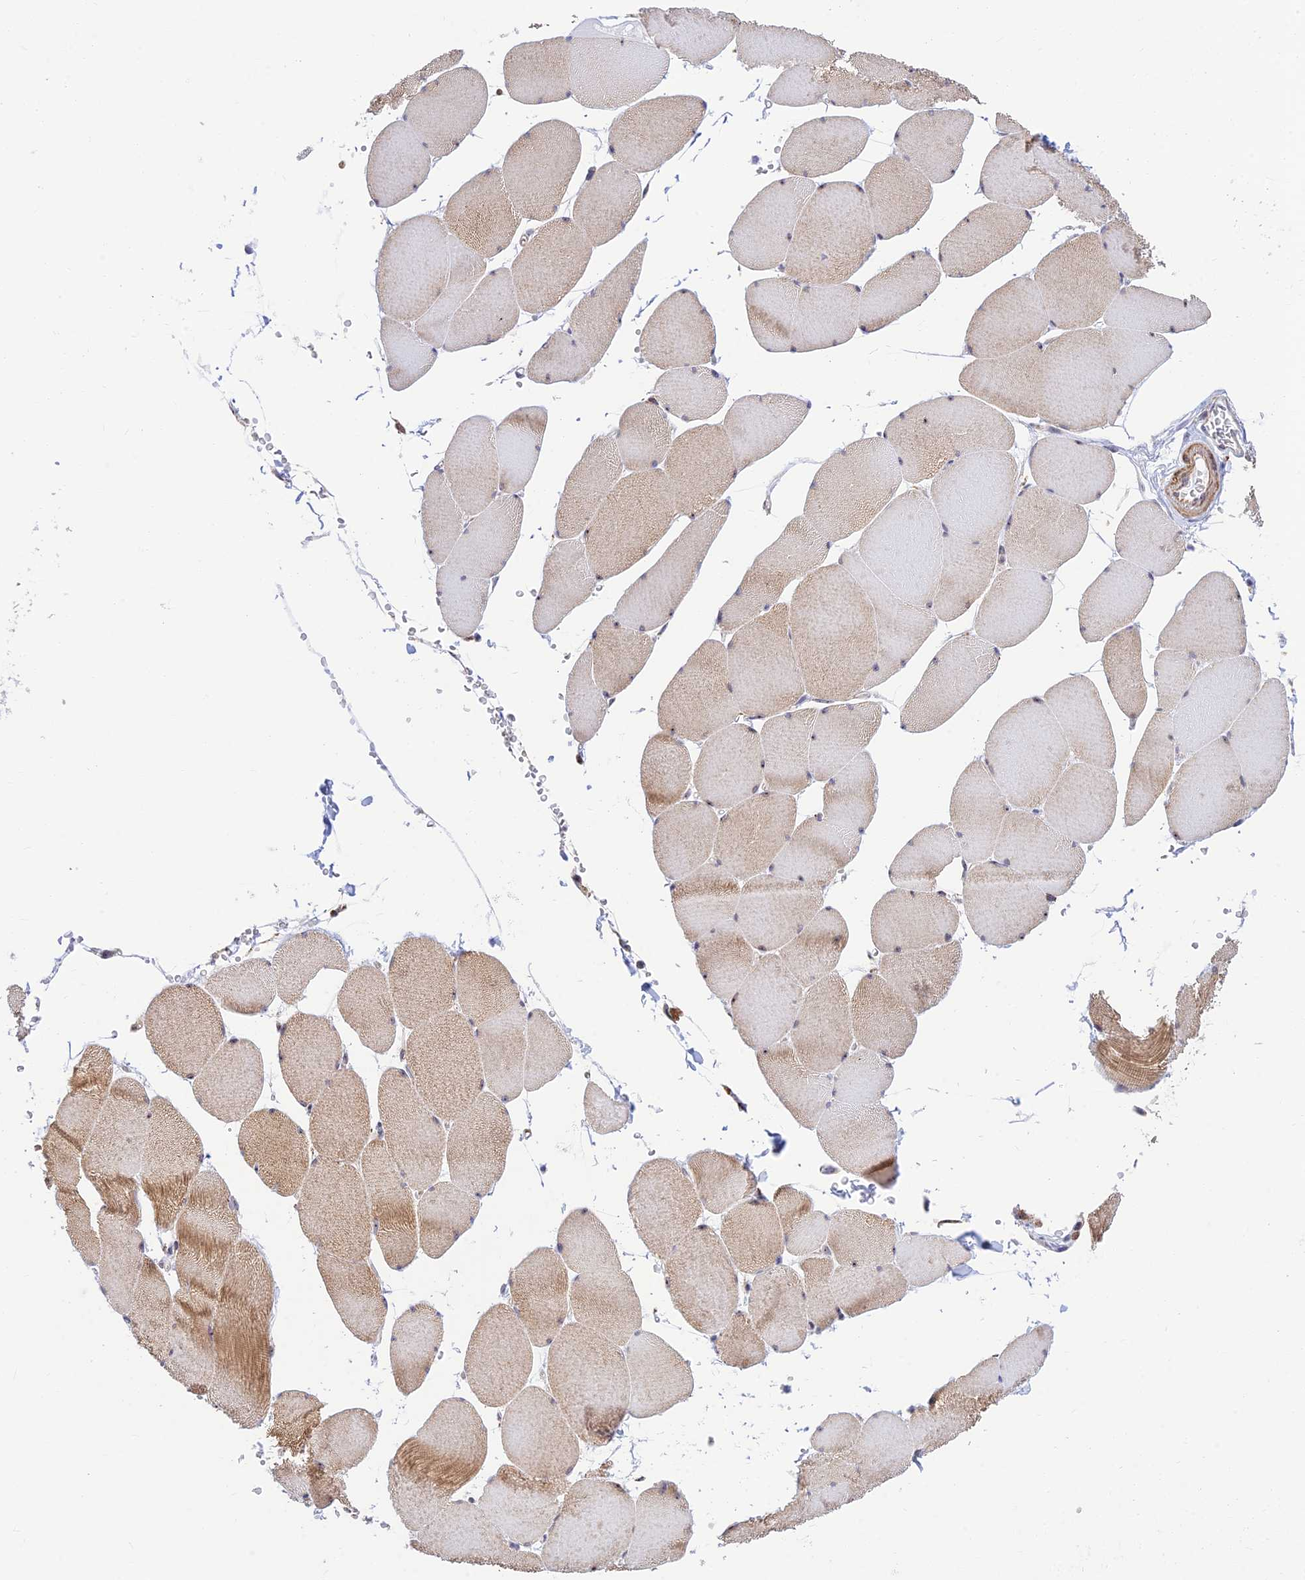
{"staining": {"intensity": "moderate", "quantity": "25%-75%", "location": "cytoplasmic/membranous,nuclear"}, "tissue": "skeletal muscle", "cell_type": "Myocytes", "image_type": "normal", "snomed": [{"axis": "morphology", "description": "Normal tissue, NOS"}, {"axis": "topography", "description": "Skeletal muscle"}, {"axis": "topography", "description": "Head-Neck"}], "caption": "Immunohistochemistry micrograph of normal human skeletal muscle stained for a protein (brown), which demonstrates medium levels of moderate cytoplasmic/membranous,nuclear expression in approximately 25%-75% of myocytes.", "gene": "POLR1G", "patient": {"sex": "male", "age": 66}}